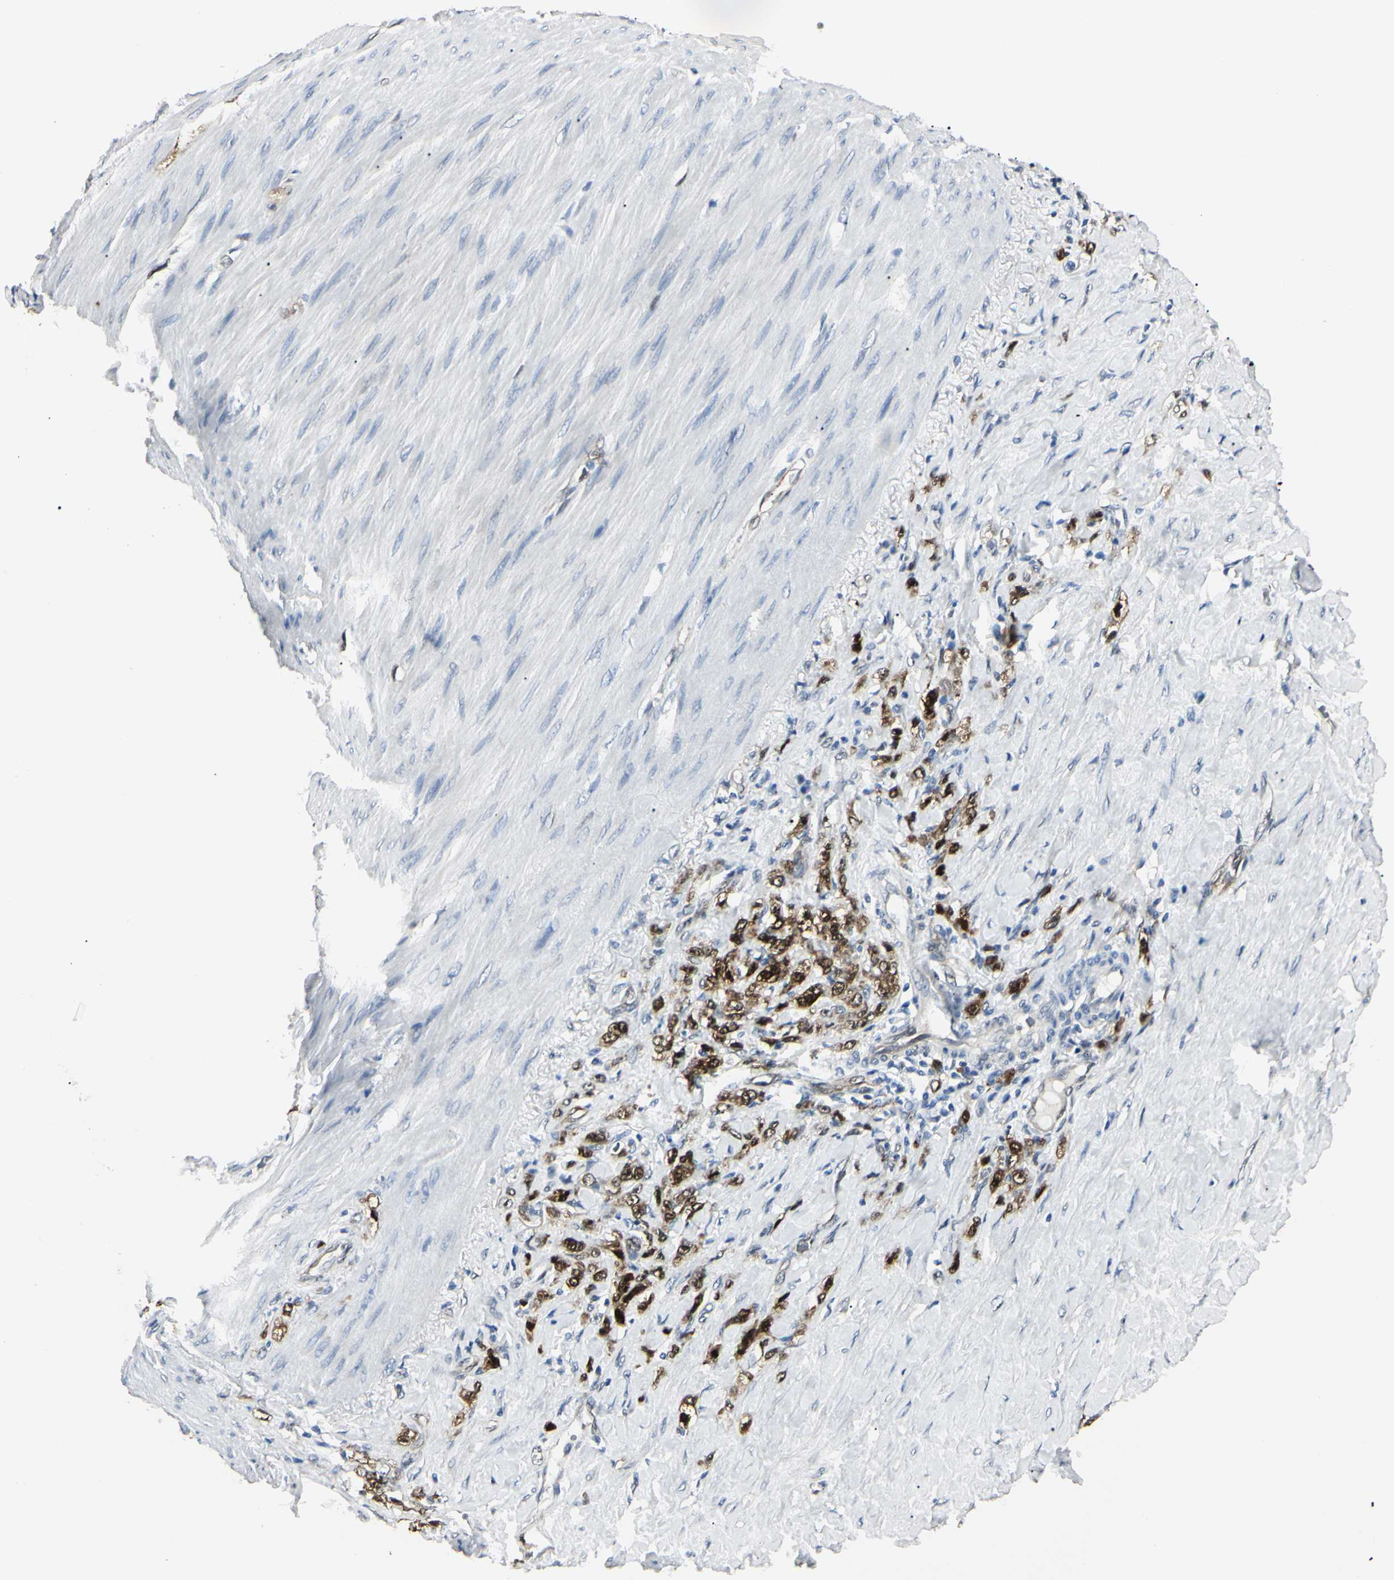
{"staining": {"intensity": "strong", "quantity": "25%-75%", "location": "cytoplasmic/membranous,nuclear"}, "tissue": "stomach cancer", "cell_type": "Tumor cells", "image_type": "cancer", "snomed": [{"axis": "morphology", "description": "Adenocarcinoma, NOS"}, {"axis": "topography", "description": "Stomach"}], "caption": "Stomach adenocarcinoma stained with a protein marker displays strong staining in tumor cells.", "gene": "AKR1C3", "patient": {"sex": "male", "age": 82}}